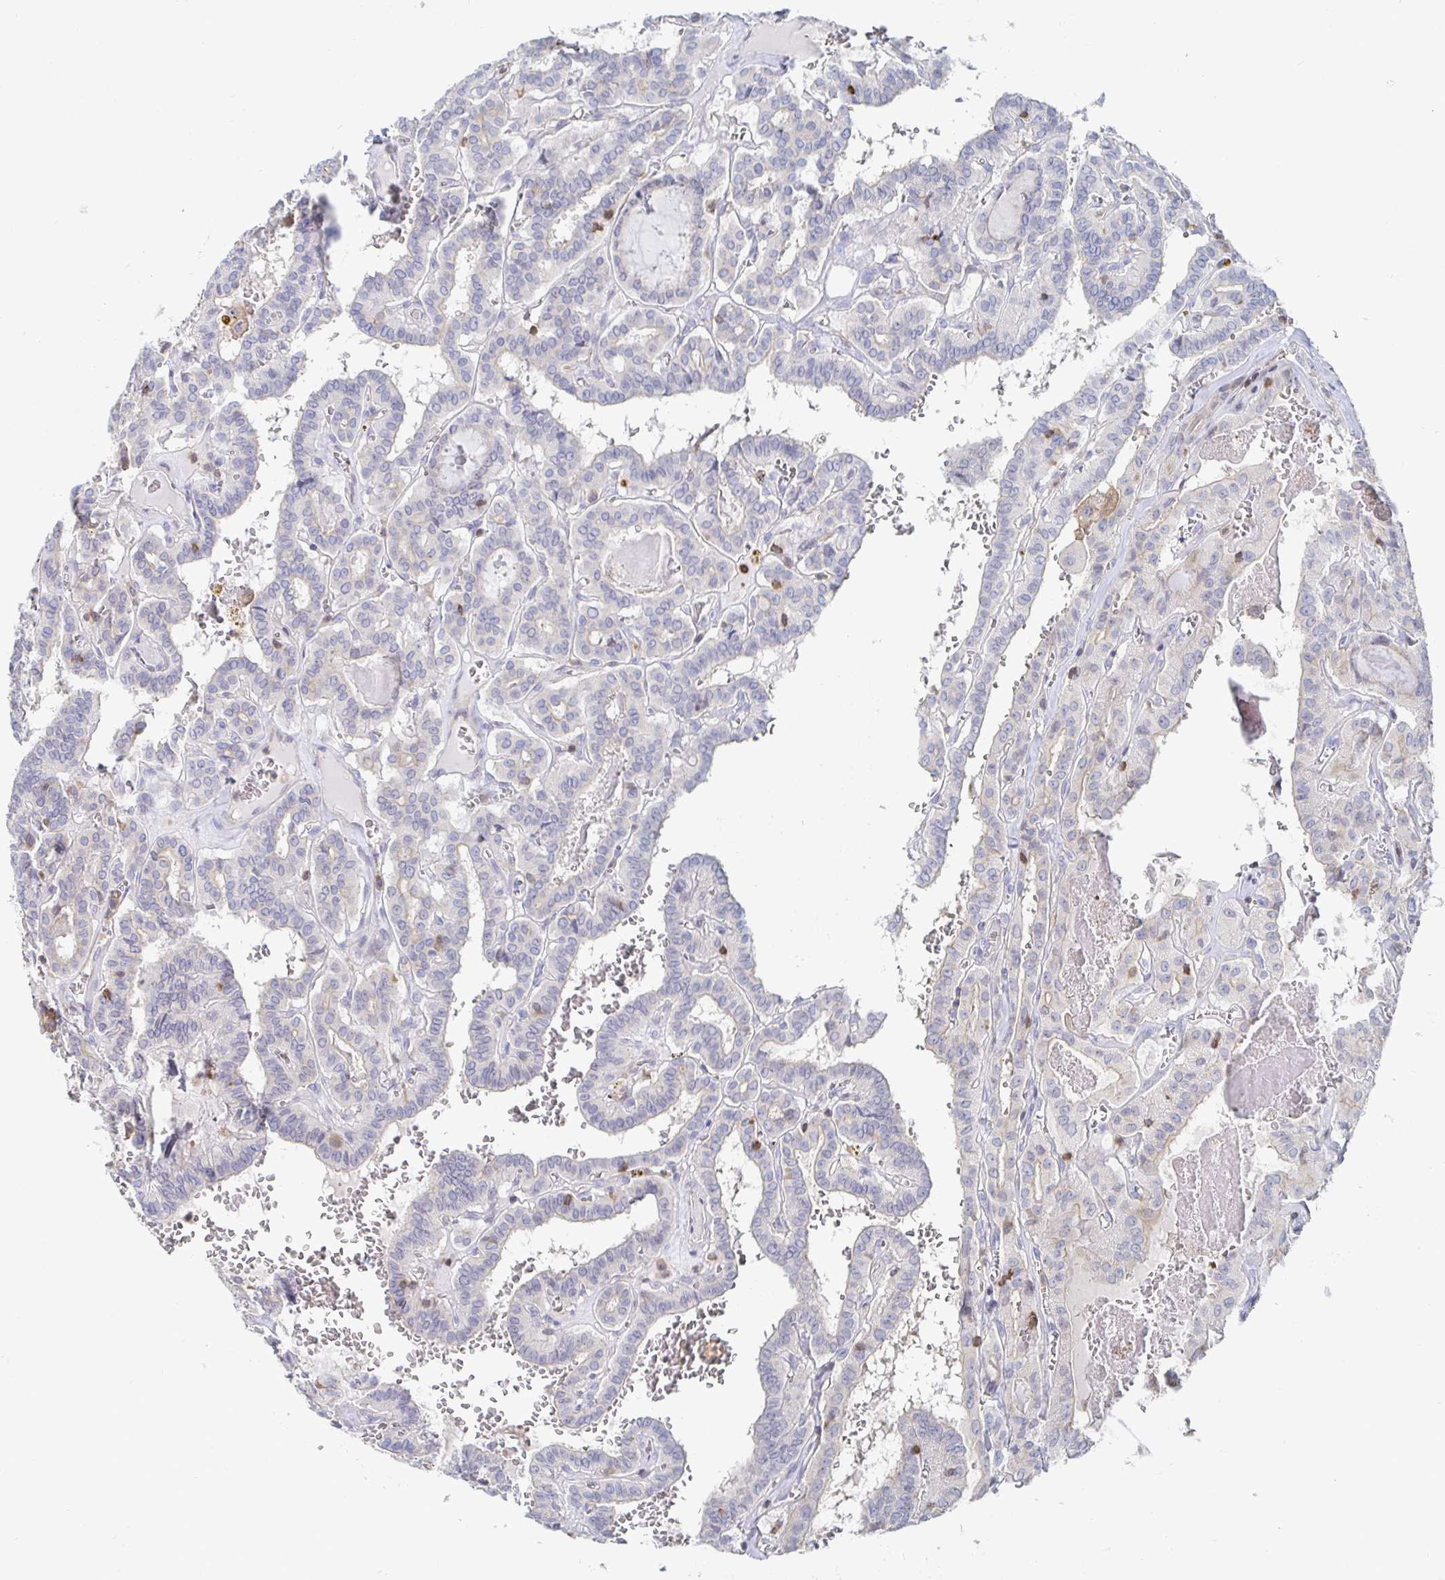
{"staining": {"intensity": "negative", "quantity": "none", "location": "none"}, "tissue": "thyroid cancer", "cell_type": "Tumor cells", "image_type": "cancer", "snomed": [{"axis": "morphology", "description": "Papillary adenocarcinoma, NOS"}, {"axis": "topography", "description": "Thyroid gland"}], "caption": "Immunohistochemistry photomicrograph of papillary adenocarcinoma (thyroid) stained for a protein (brown), which shows no positivity in tumor cells.", "gene": "PIK3CD", "patient": {"sex": "female", "age": 21}}